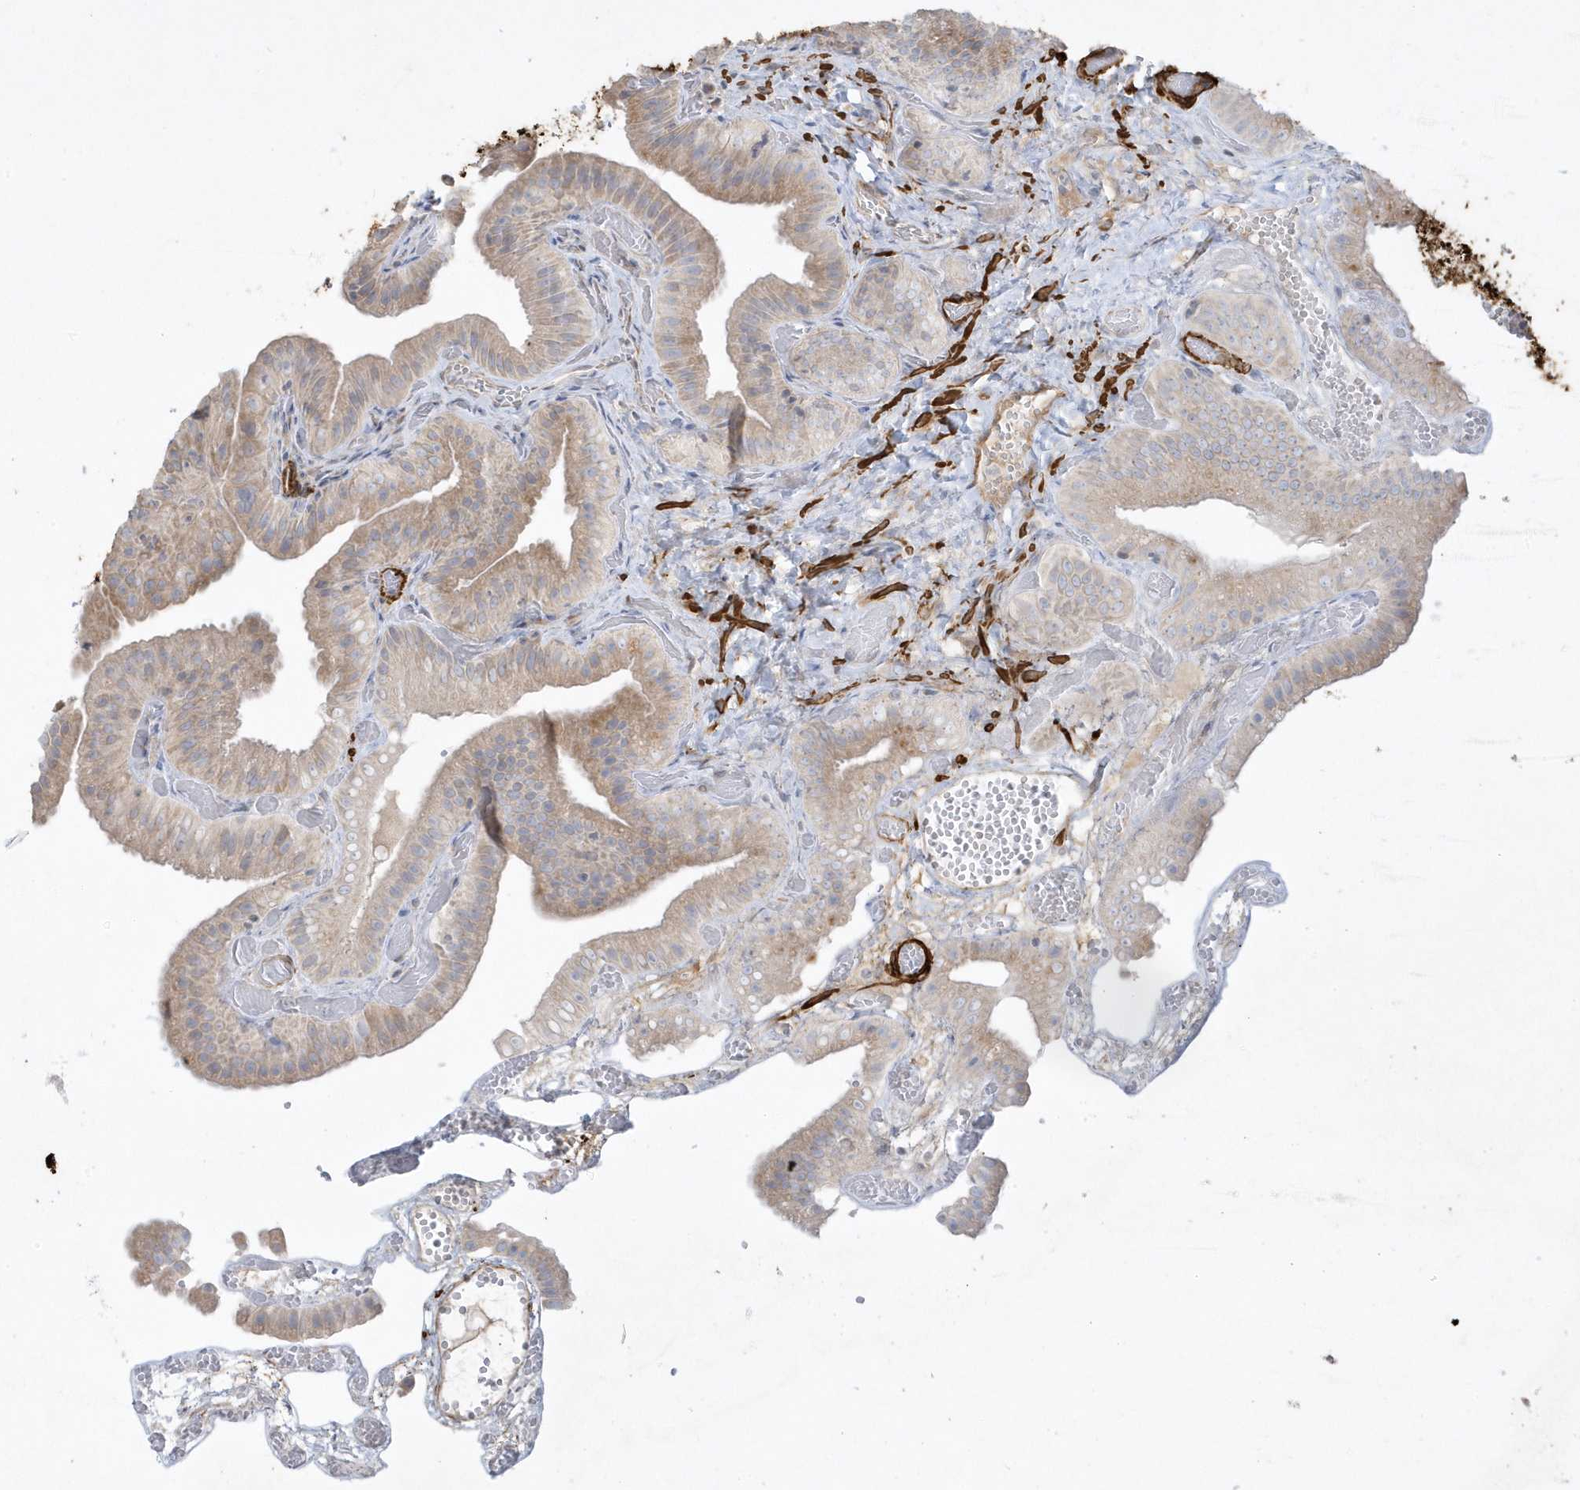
{"staining": {"intensity": "weak", "quantity": "25%-75%", "location": "cytoplasmic/membranous"}, "tissue": "gallbladder", "cell_type": "Glandular cells", "image_type": "normal", "snomed": [{"axis": "morphology", "description": "Normal tissue, NOS"}, {"axis": "topography", "description": "Gallbladder"}], "caption": "Gallbladder stained with immunohistochemistry (IHC) reveals weak cytoplasmic/membranous expression in about 25%-75% of glandular cells.", "gene": "THADA", "patient": {"sex": "female", "age": 64}}